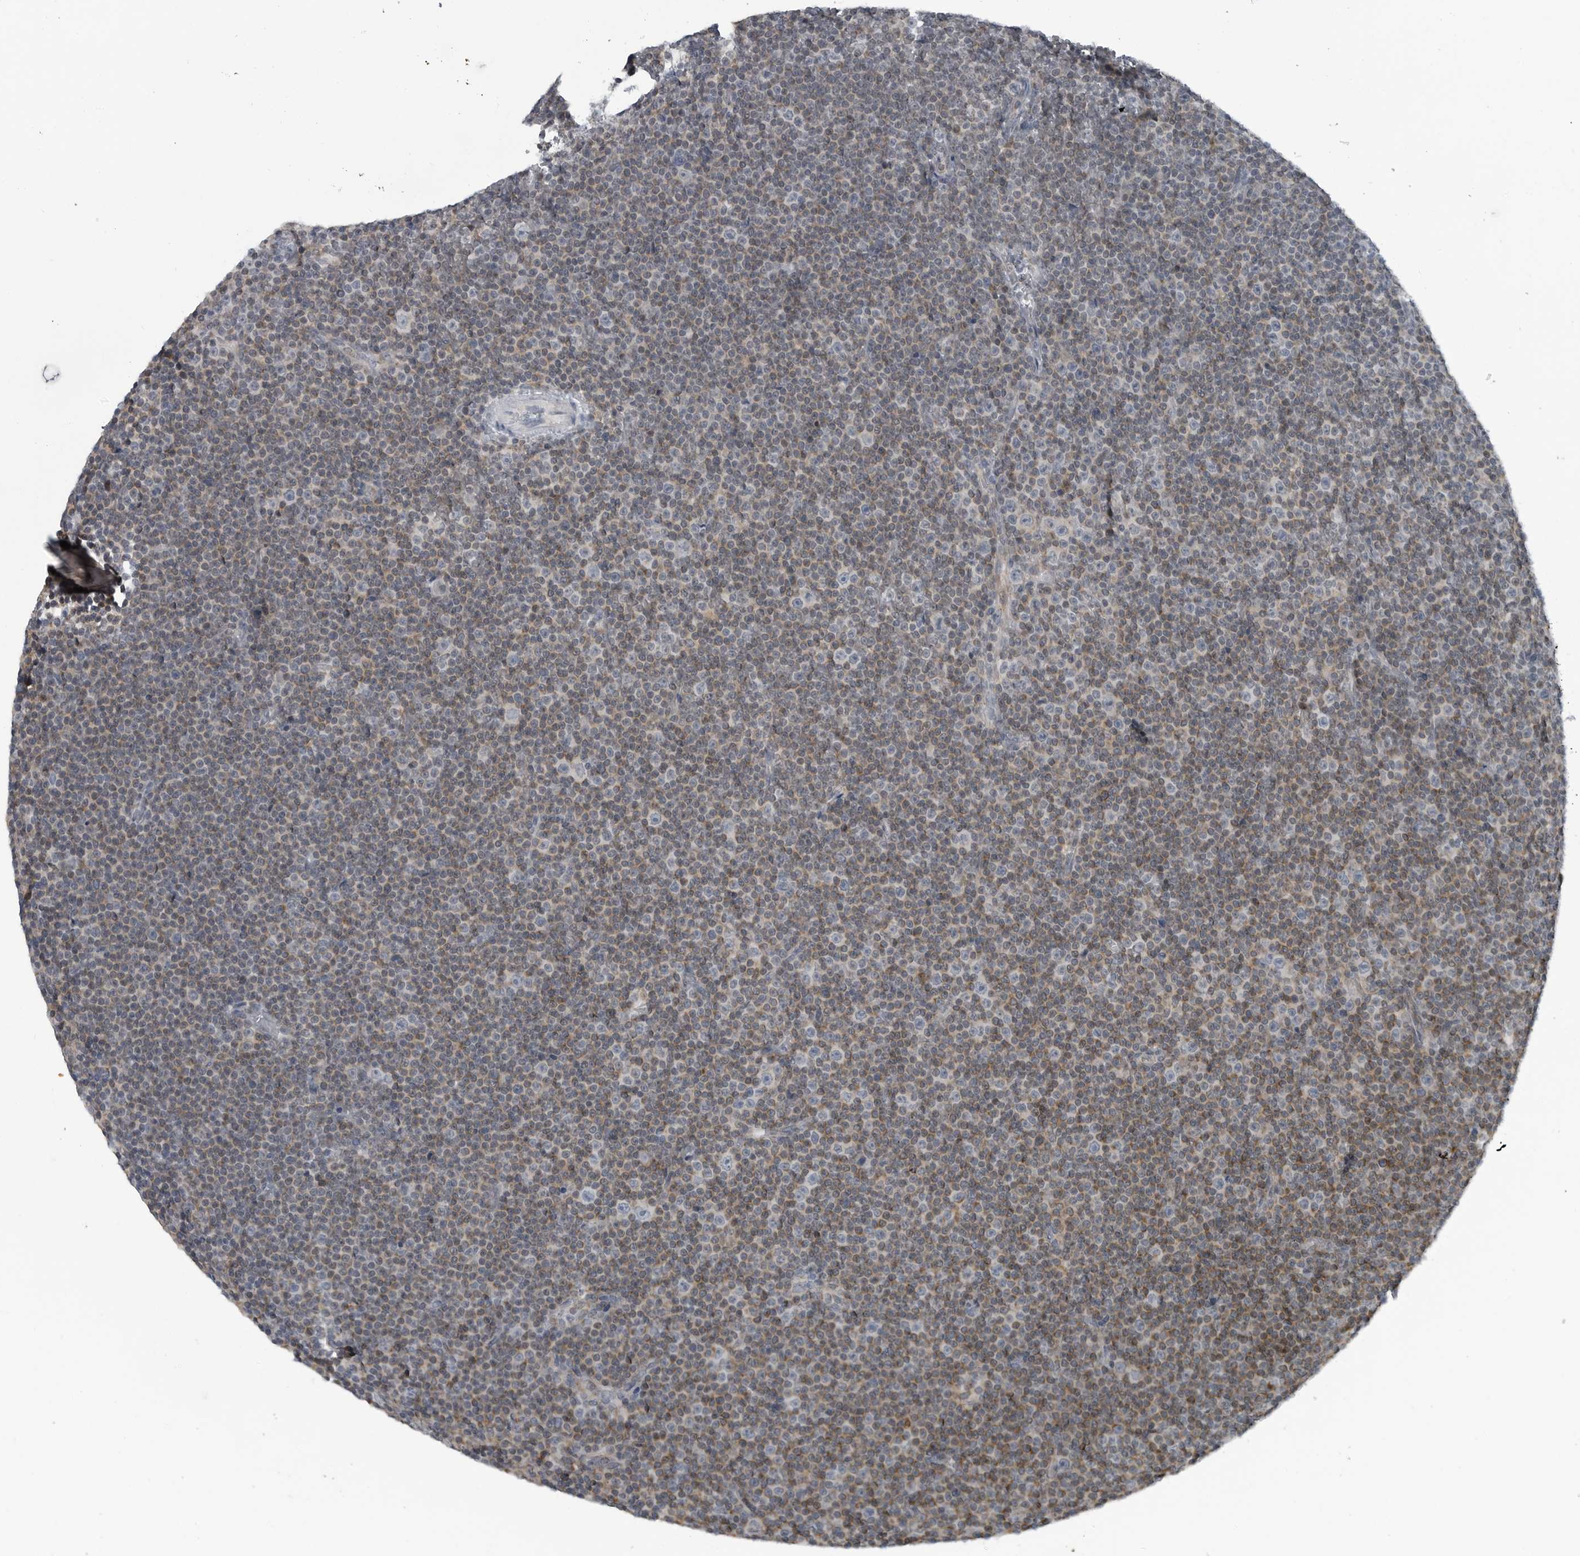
{"staining": {"intensity": "negative", "quantity": "none", "location": "none"}, "tissue": "lymphoma", "cell_type": "Tumor cells", "image_type": "cancer", "snomed": [{"axis": "morphology", "description": "Malignant lymphoma, non-Hodgkin's type, Low grade"}, {"axis": "topography", "description": "Lymph node"}], "caption": "High power microscopy histopathology image of an IHC histopathology image of lymphoma, revealing no significant expression in tumor cells.", "gene": "GAK", "patient": {"sex": "female", "age": 67}}